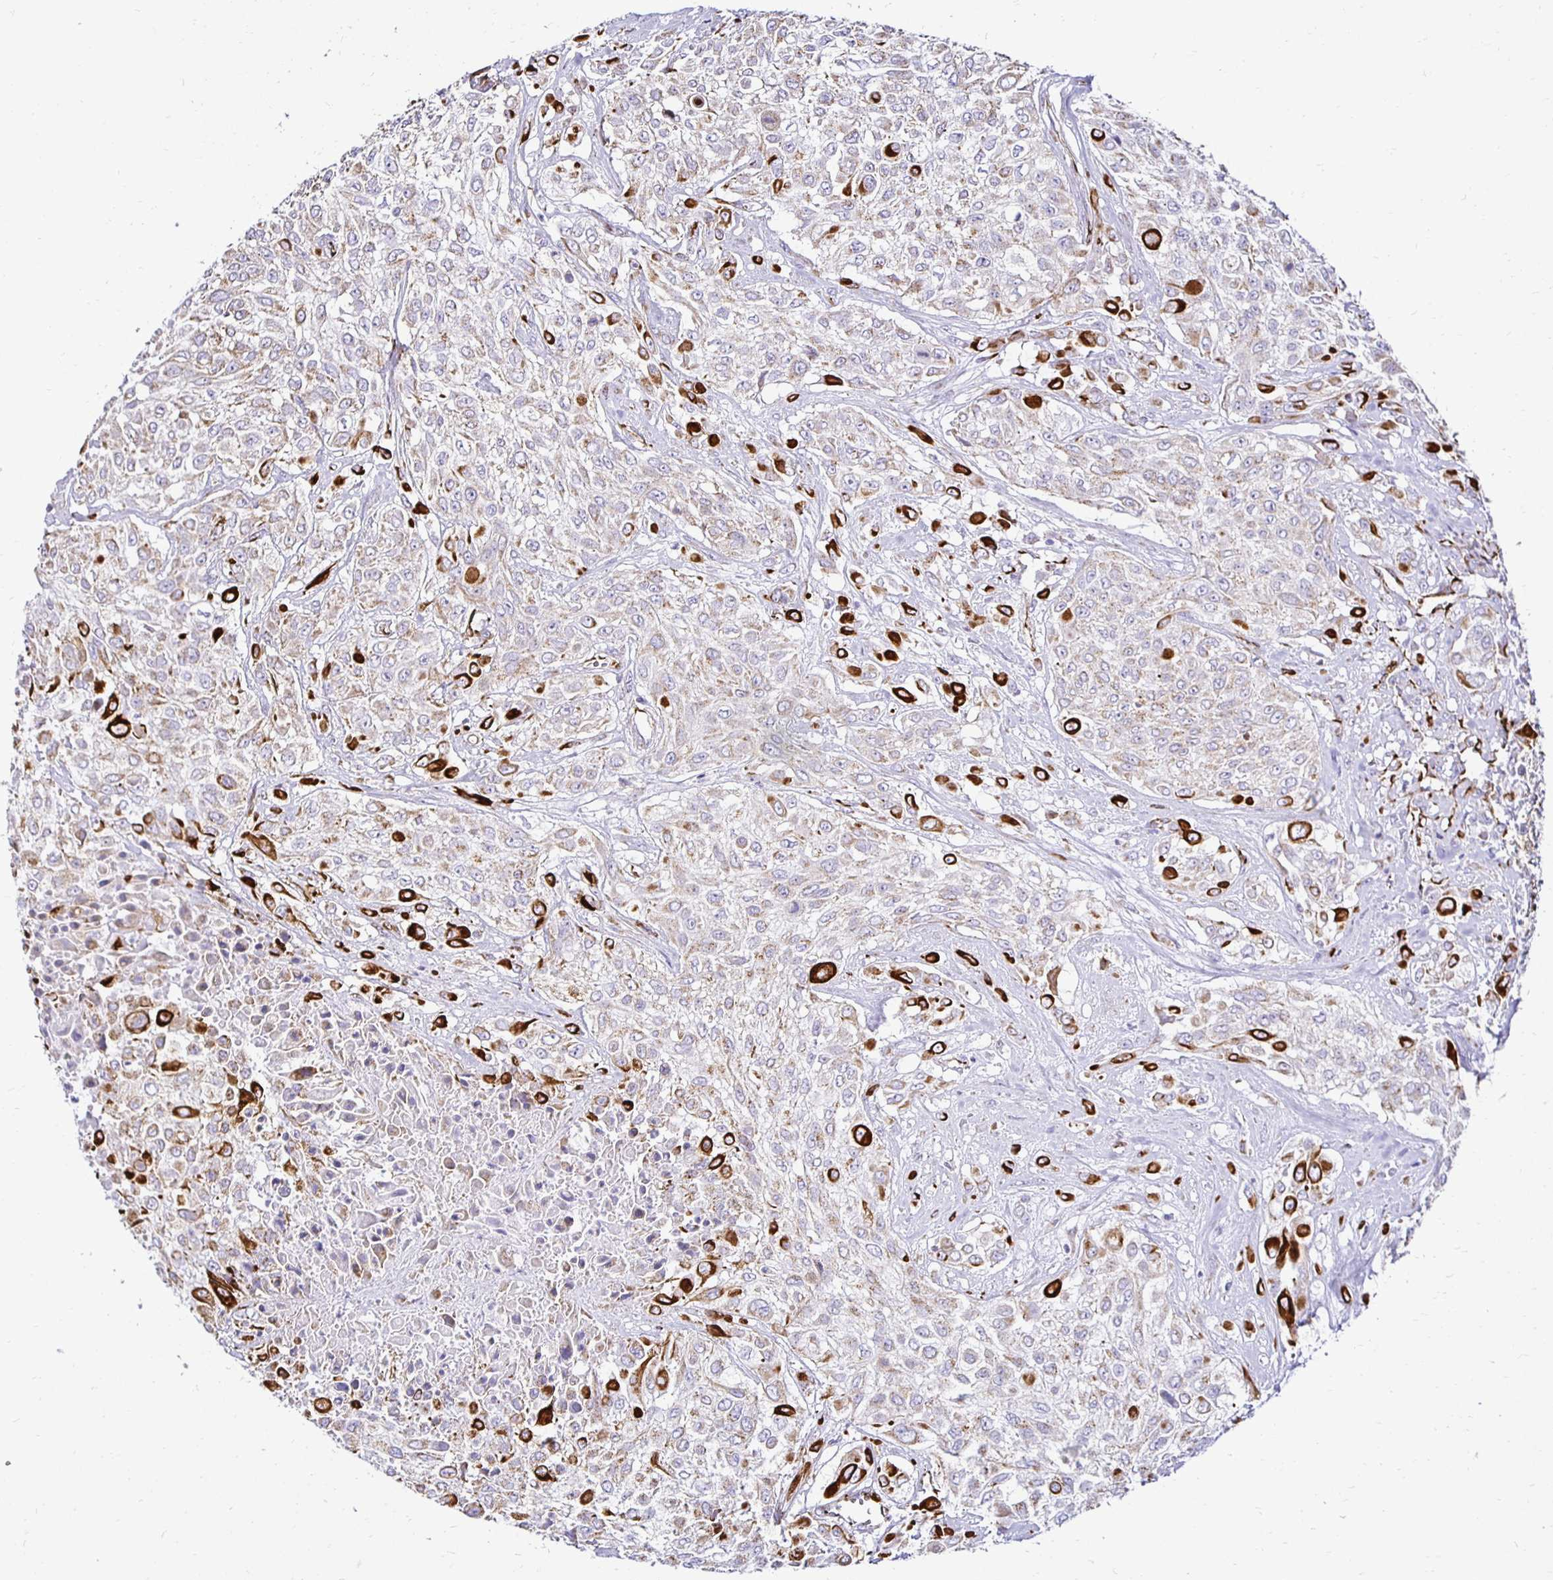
{"staining": {"intensity": "strong", "quantity": "<25%", "location": "cytoplasmic/membranous"}, "tissue": "urothelial cancer", "cell_type": "Tumor cells", "image_type": "cancer", "snomed": [{"axis": "morphology", "description": "Urothelial carcinoma, High grade"}, {"axis": "topography", "description": "Urinary bladder"}], "caption": "The immunohistochemical stain labels strong cytoplasmic/membranous staining in tumor cells of urothelial cancer tissue. The staining was performed using DAB (3,3'-diaminobenzidine) to visualize the protein expression in brown, while the nuclei were stained in blue with hematoxylin (Magnification: 20x).", "gene": "PLAAT2", "patient": {"sex": "male", "age": 57}}